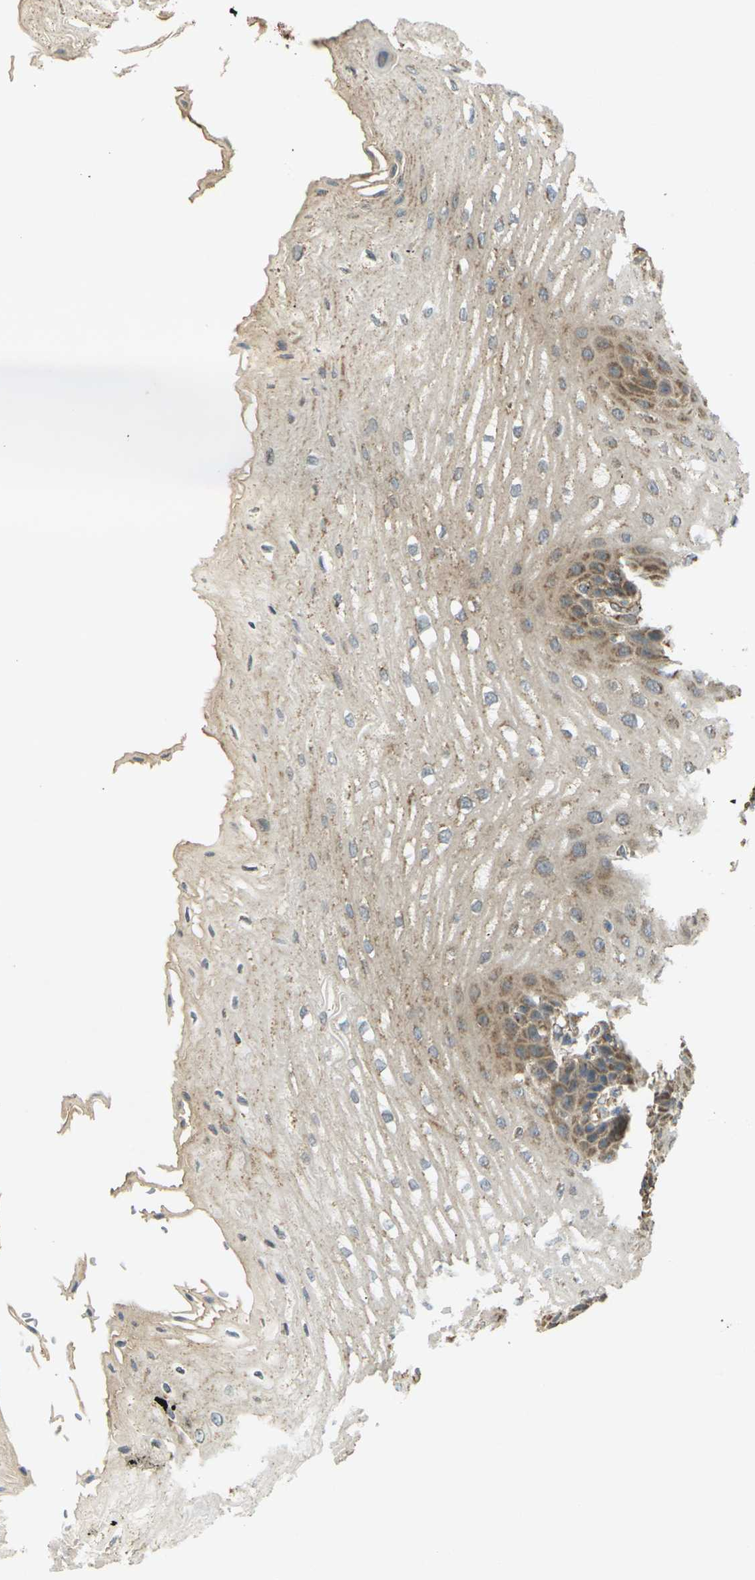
{"staining": {"intensity": "moderate", "quantity": ">75%", "location": "cytoplasmic/membranous"}, "tissue": "esophagus", "cell_type": "Squamous epithelial cells", "image_type": "normal", "snomed": [{"axis": "morphology", "description": "Normal tissue, NOS"}, {"axis": "topography", "description": "Esophagus"}], "caption": "Protein staining shows moderate cytoplasmic/membranous positivity in about >75% of squamous epithelial cells in benign esophagus. (Stains: DAB in brown, nuclei in blue, Microscopy: brightfield microscopy at high magnification).", "gene": "KSR1", "patient": {"sex": "male", "age": 54}}